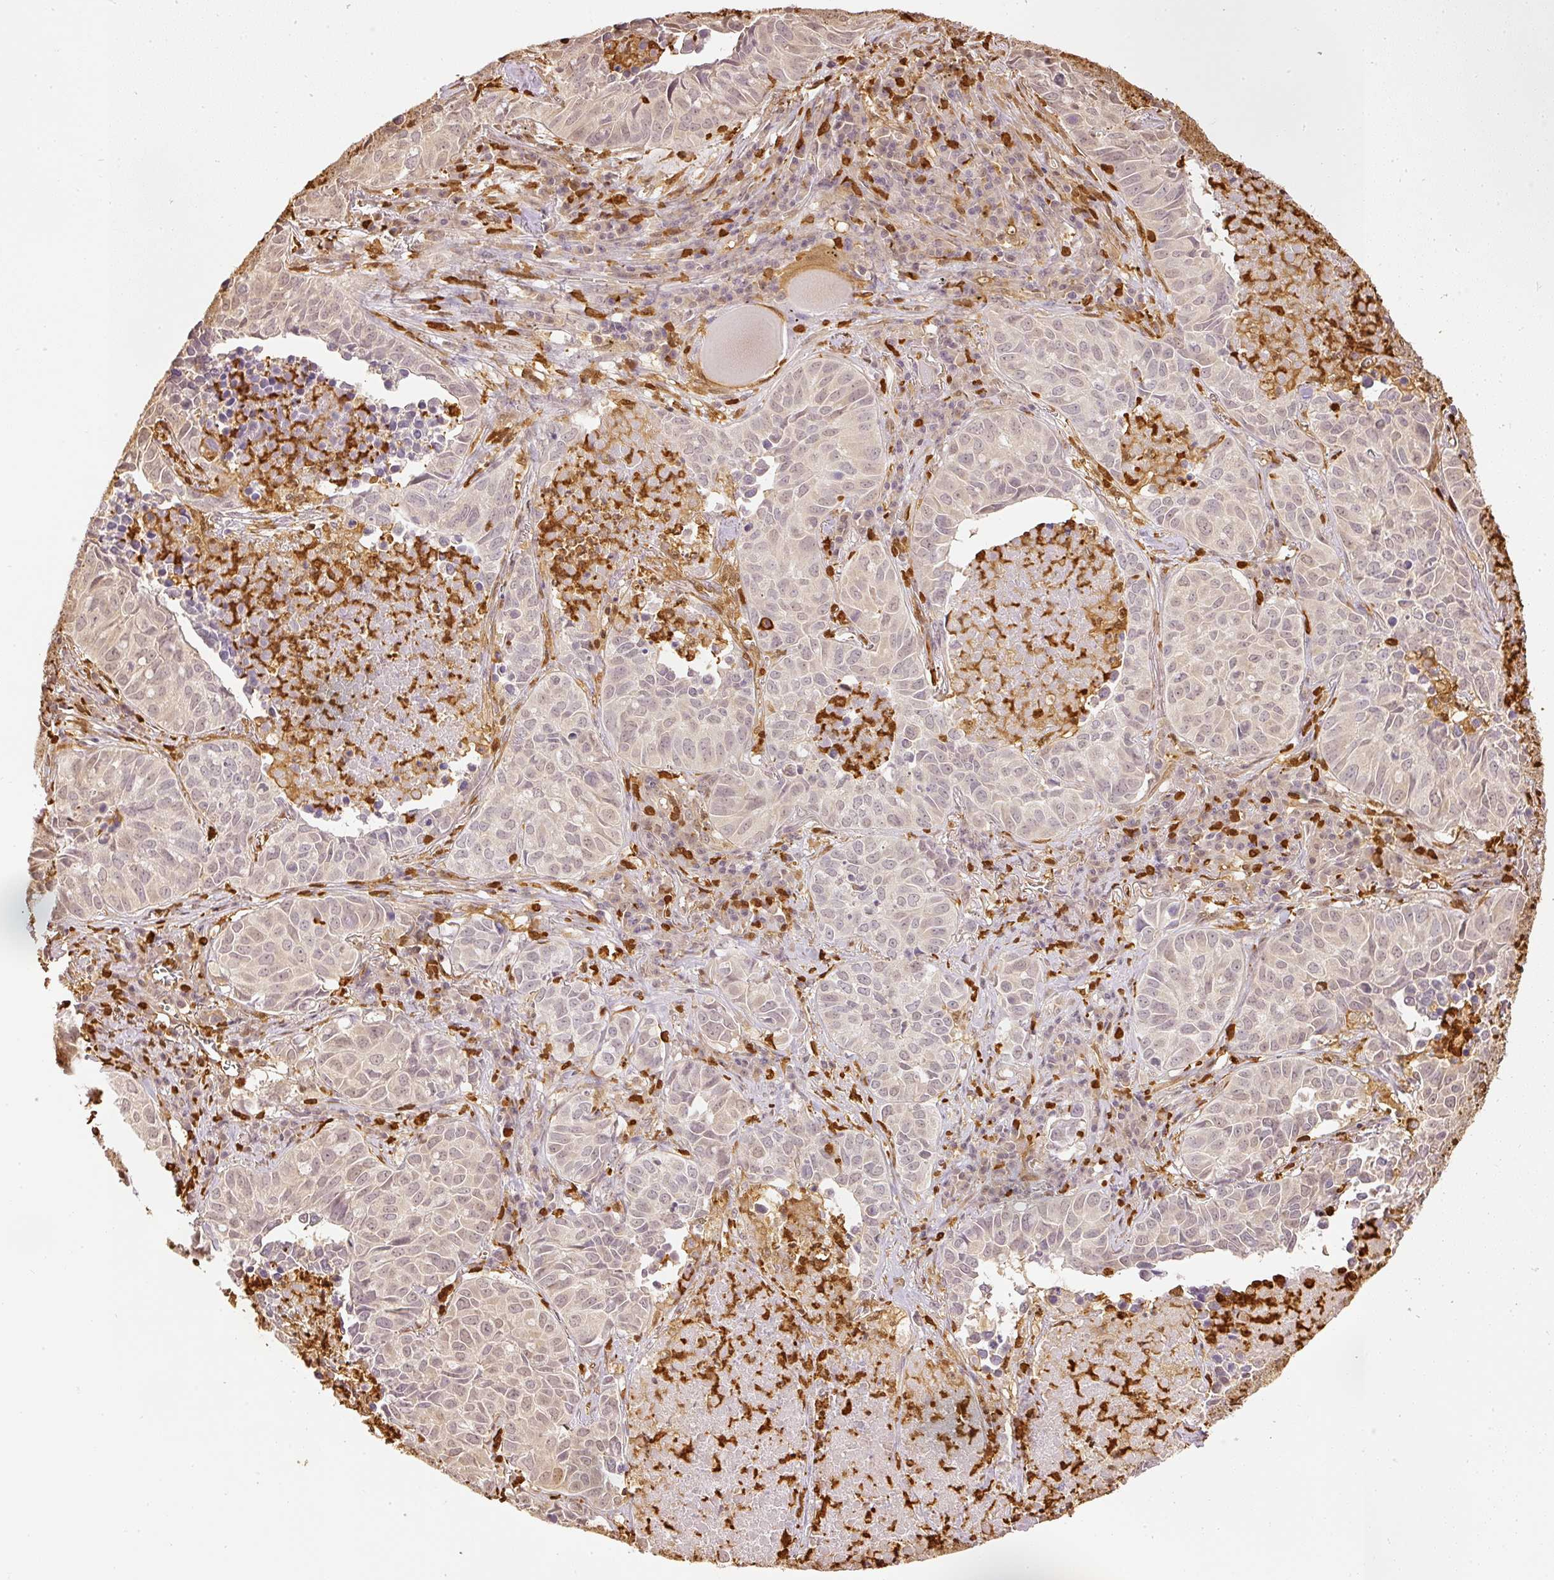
{"staining": {"intensity": "weak", "quantity": "<25%", "location": "nuclear"}, "tissue": "lung cancer", "cell_type": "Tumor cells", "image_type": "cancer", "snomed": [{"axis": "morphology", "description": "Adenocarcinoma, NOS"}, {"axis": "topography", "description": "Lung"}], "caption": "Immunohistochemical staining of human lung cancer (adenocarcinoma) shows no significant expression in tumor cells. The staining was performed using DAB to visualize the protein expression in brown, while the nuclei were stained in blue with hematoxylin (Magnification: 20x).", "gene": "PFN1", "patient": {"sex": "female", "age": 50}}